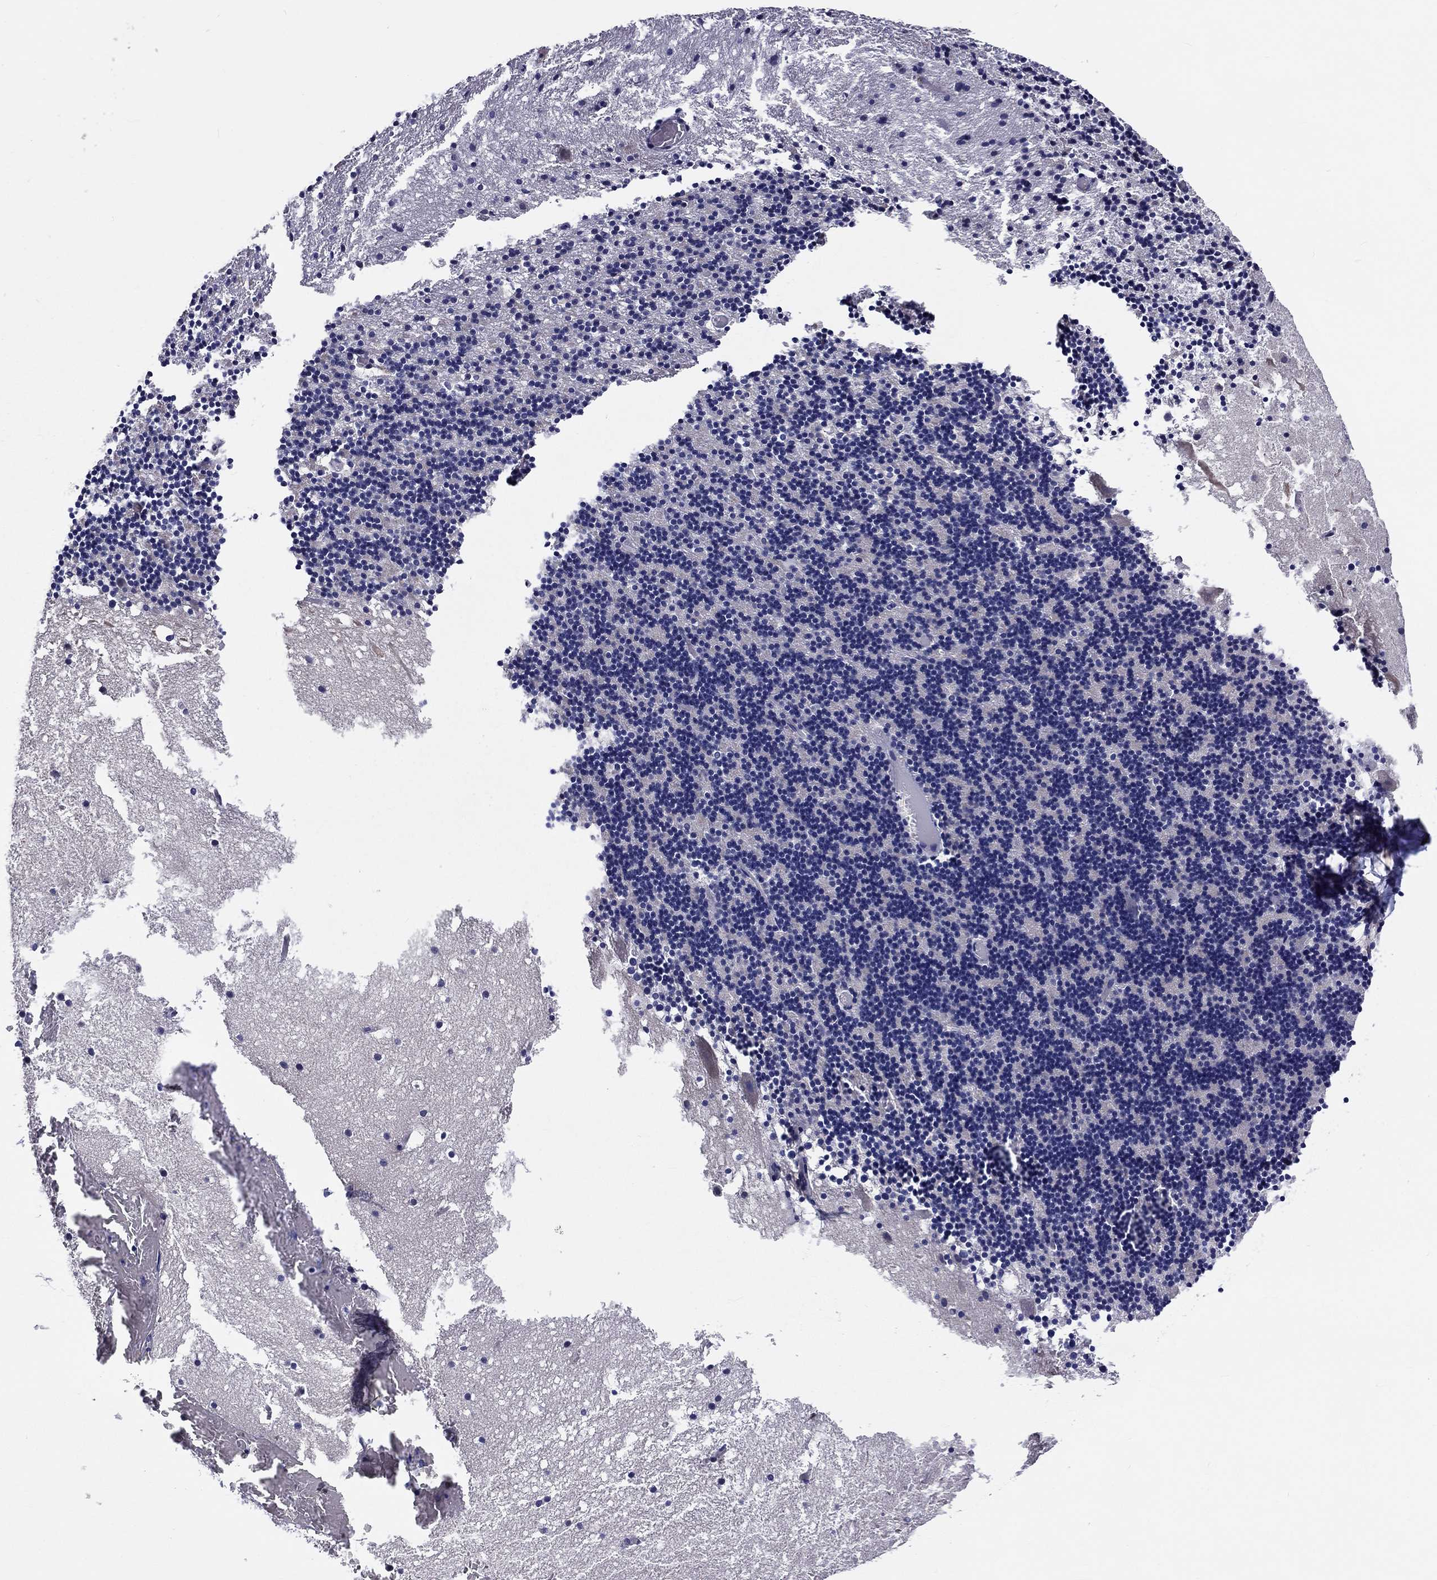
{"staining": {"intensity": "negative", "quantity": "none", "location": "none"}, "tissue": "cerebellum", "cell_type": "Cells in granular layer", "image_type": "normal", "snomed": [{"axis": "morphology", "description": "Normal tissue, NOS"}, {"axis": "topography", "description": "Cerebellum"}], "caption": "An immunohistochemistry (IHC) photomicrograph of normal cerebellum is shown. There is no staining in cells in granular layer of cerebellum.", "gene": "ABCG4", "patient": {"sex": "male", "age": 37}}